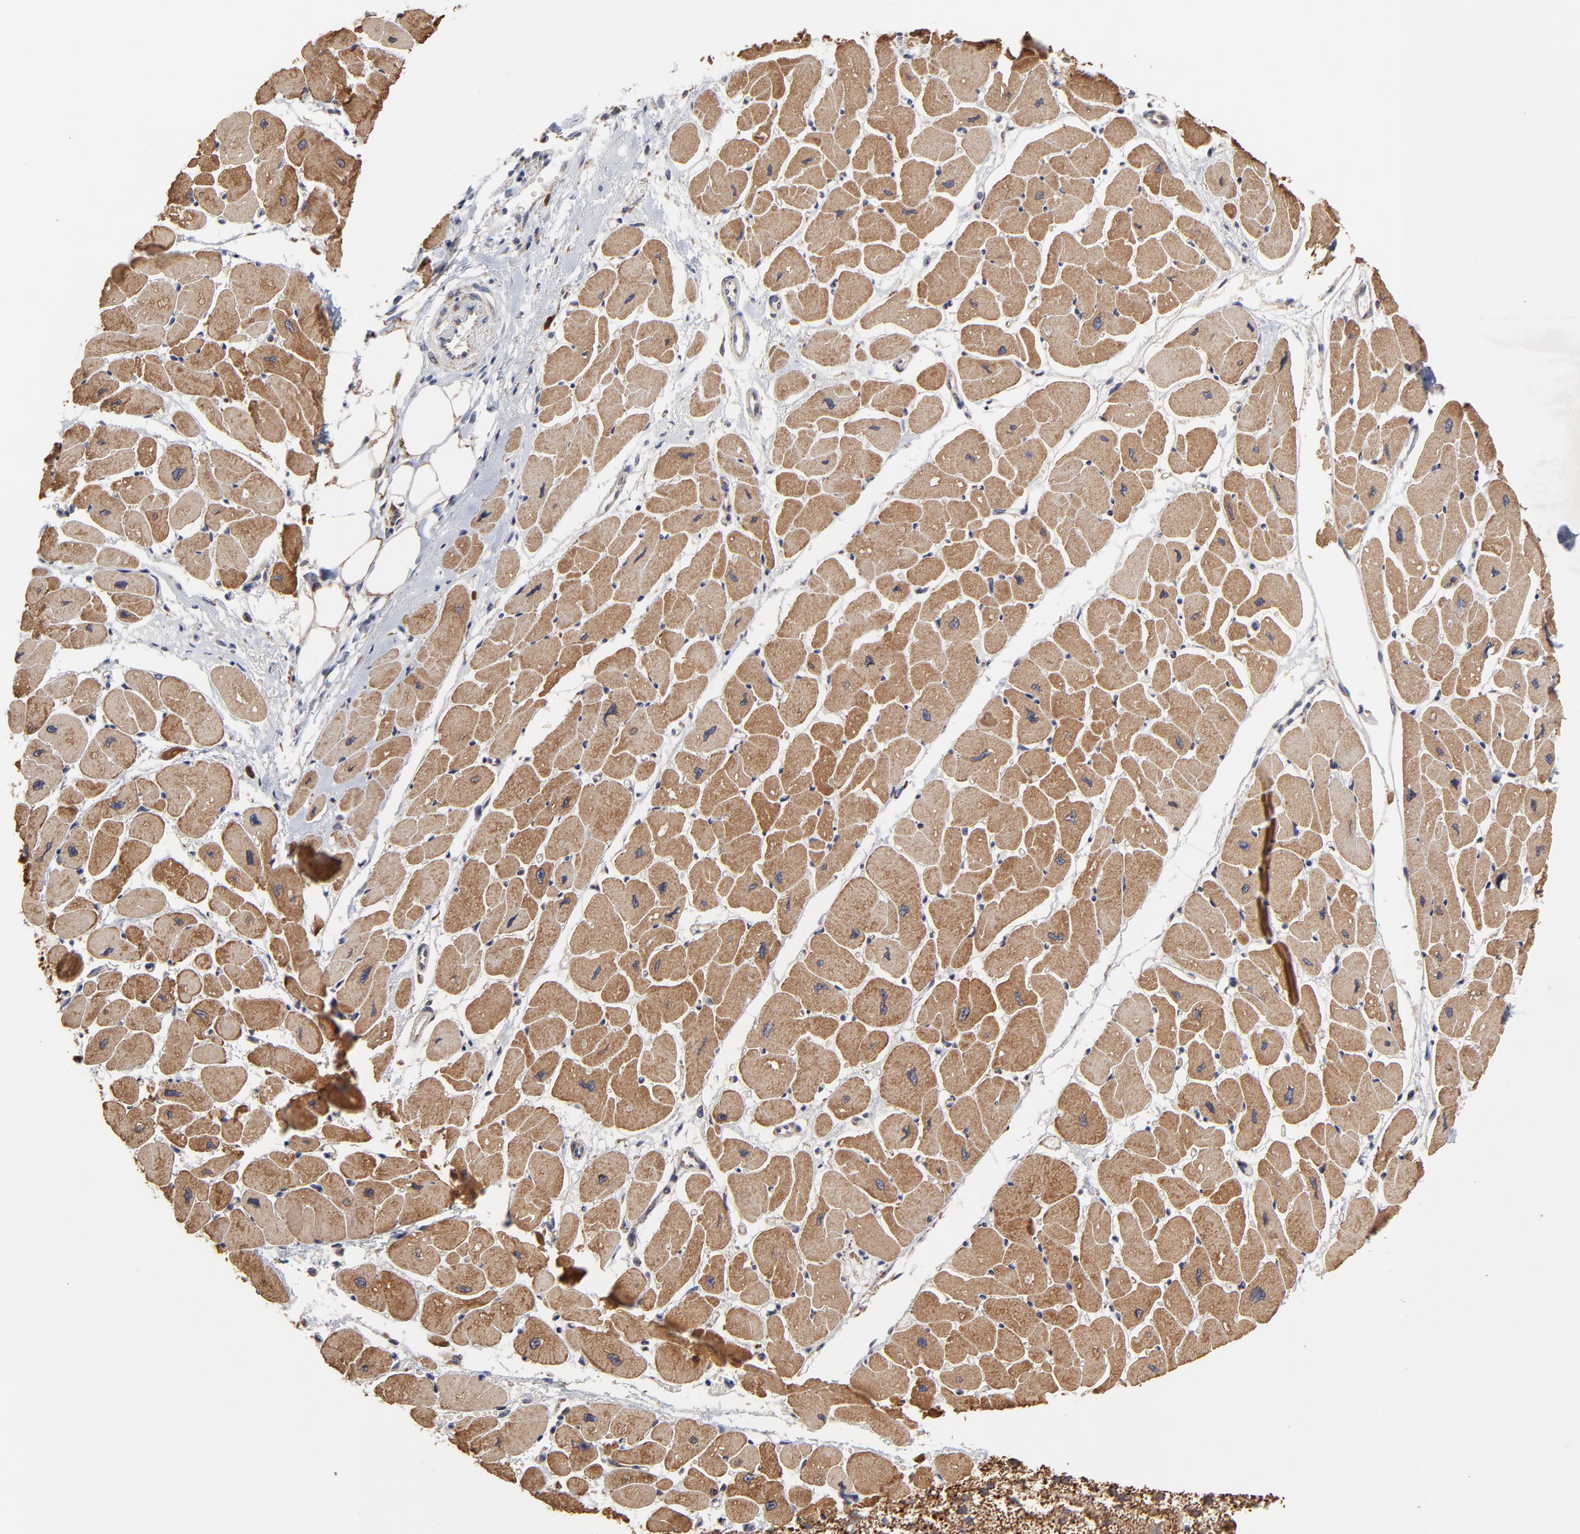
{"staining": {"intensity": "moderate", "quantity": ">75%", "location": "cytoplasmic/membranous"}, "tissue": "heart muscle", "cell_type": "Cardiomyocytes", "image_type": "normal", "snomed": [{"axis": "morphology", "description": "Normal tissue, NOS"}, {"axis": "topography", "description": "Heart"}], "caption": "DAB immunohistochemical staining of normal heart muscle shows moderate cytoplasmic/membranous protein positivity in approximately >75% of cardiomyocytes. The staining is performed using DAB (3,3'-diaminobenzidine) brown chromogen to label protein expression. The nuclei are counter-stained blue using hematoxylin.", "gene": "ZNF550", "patient": {"sex": "female", "age": 54}}